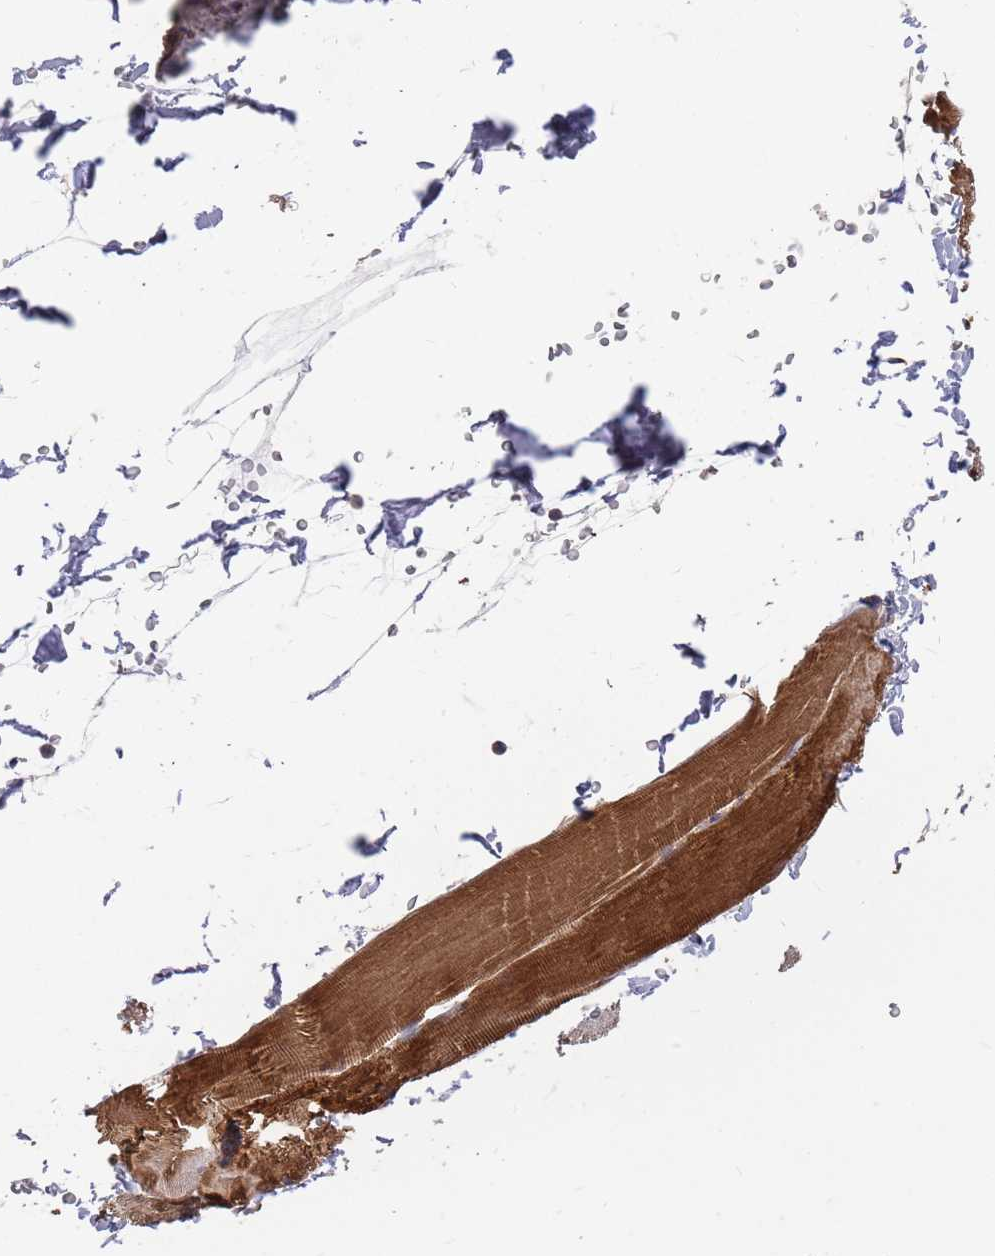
{"staining": {"intensity": "strong", "quantity": "25%-75%", "location": "cytoplasmic/membranous"}, "tissue": "skeletal muscle", "cell_type": "Myocytes", "image_type": "normal", "snomed": [{"axis": "morphology", "description": "Normal tissue, NOS"}, {"axis": "topography", "description": "Skeletal muscle"}, {"axis": "topography", "description": "Parathyroid gland"}], "caption": "Immunohistochemistry histopathology image of normal skeletal muscle stained for a protein (brown), which shows high levels of strong cytoplasmic/membranous staining in about 25%-75% of myocytes.", "gene": "WDFY3", "patient": {"sex": "female", "age": 37}}